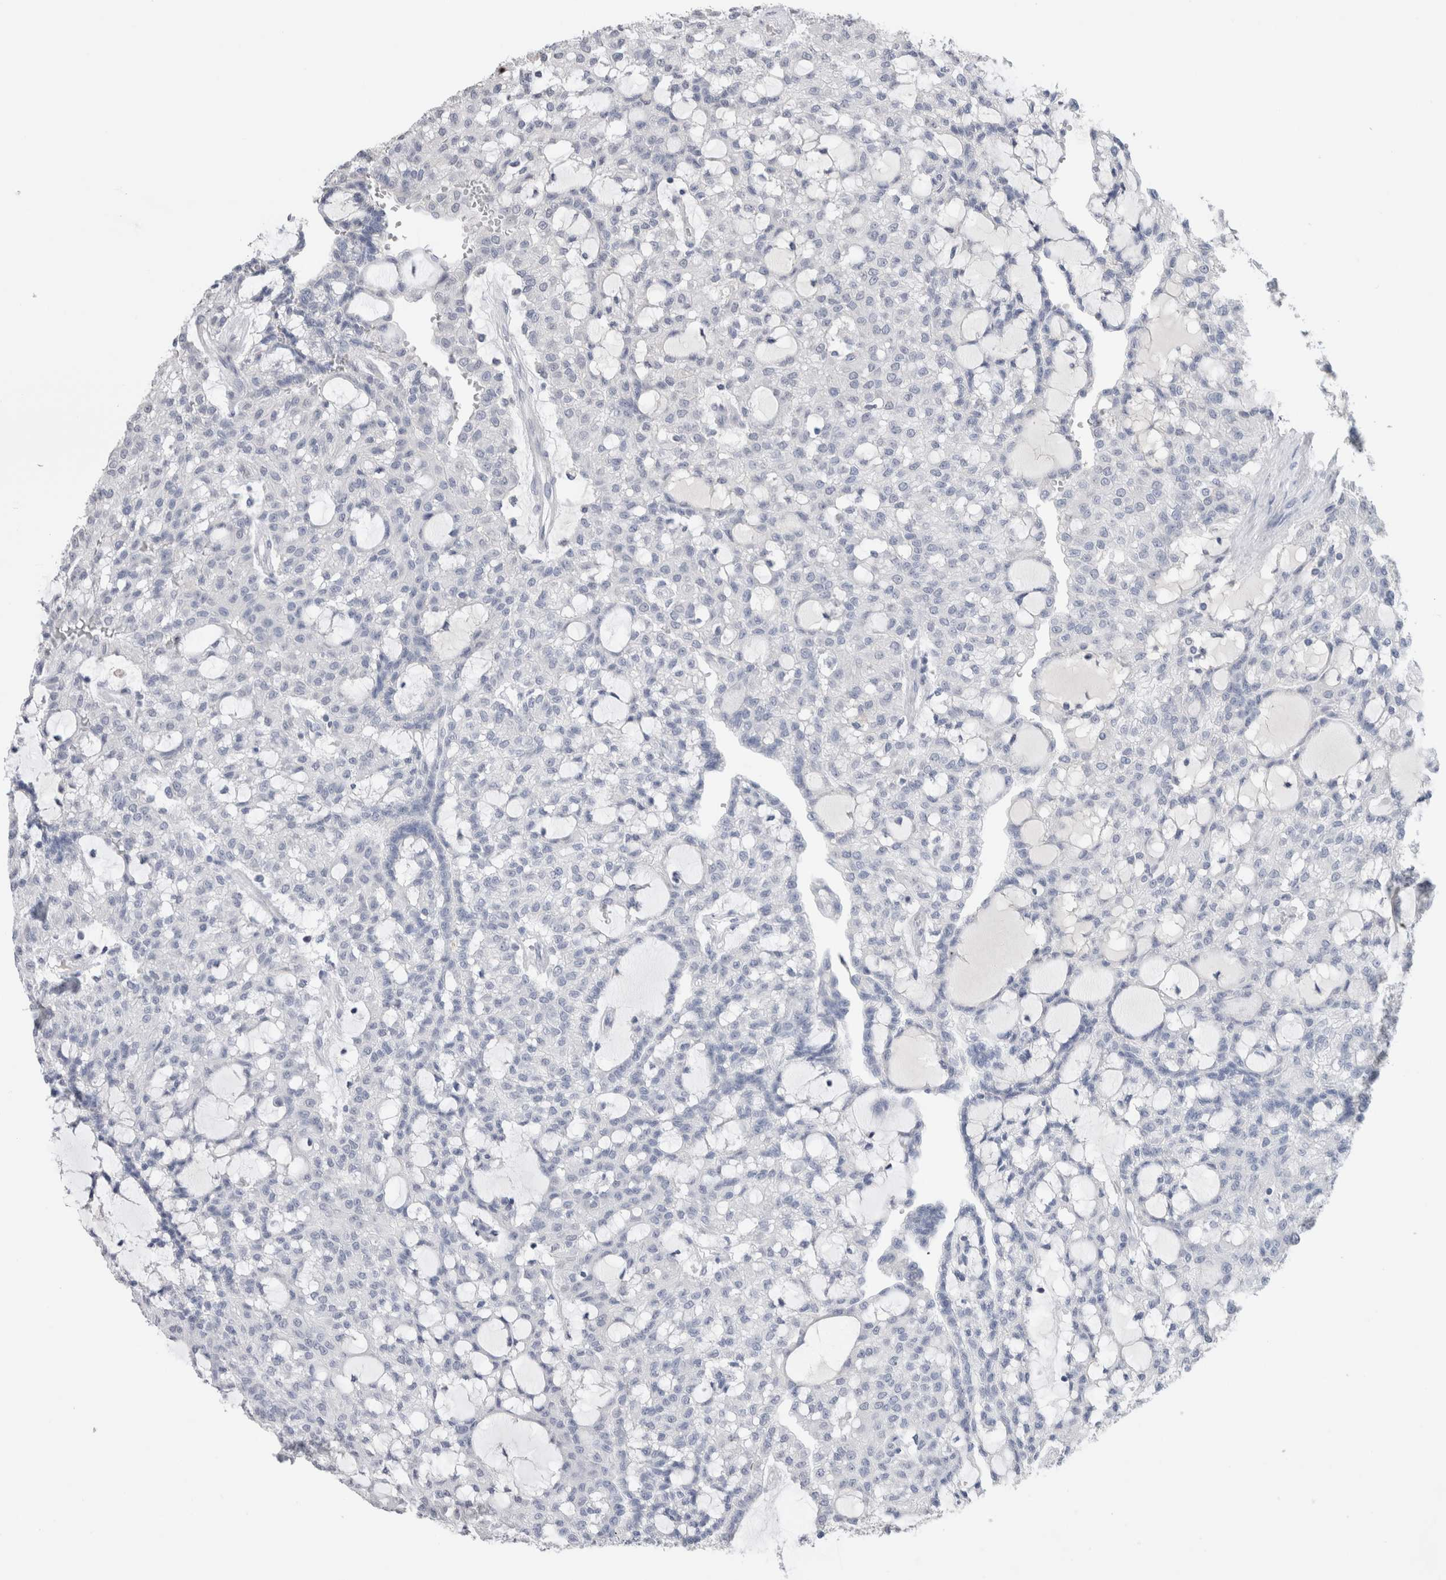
{"staining": {"intensity": "negative", "quantity": "none", "location": "none"}, "tissue": "renal cancer", "cell_type": "Tumor cells", "image_type": "cancer", "snomed": [{"axis": "morphology", "description": "Adenocarcinoma, NOS"}, {"axis": "topography", "description": "Kidney"}], "caption": "An image of renal adenocarcinoma stained for a protein shows no brown staining in tumor cells.", "gene": "LAMP3", "patient": {"sex": "male", "age": 63}}